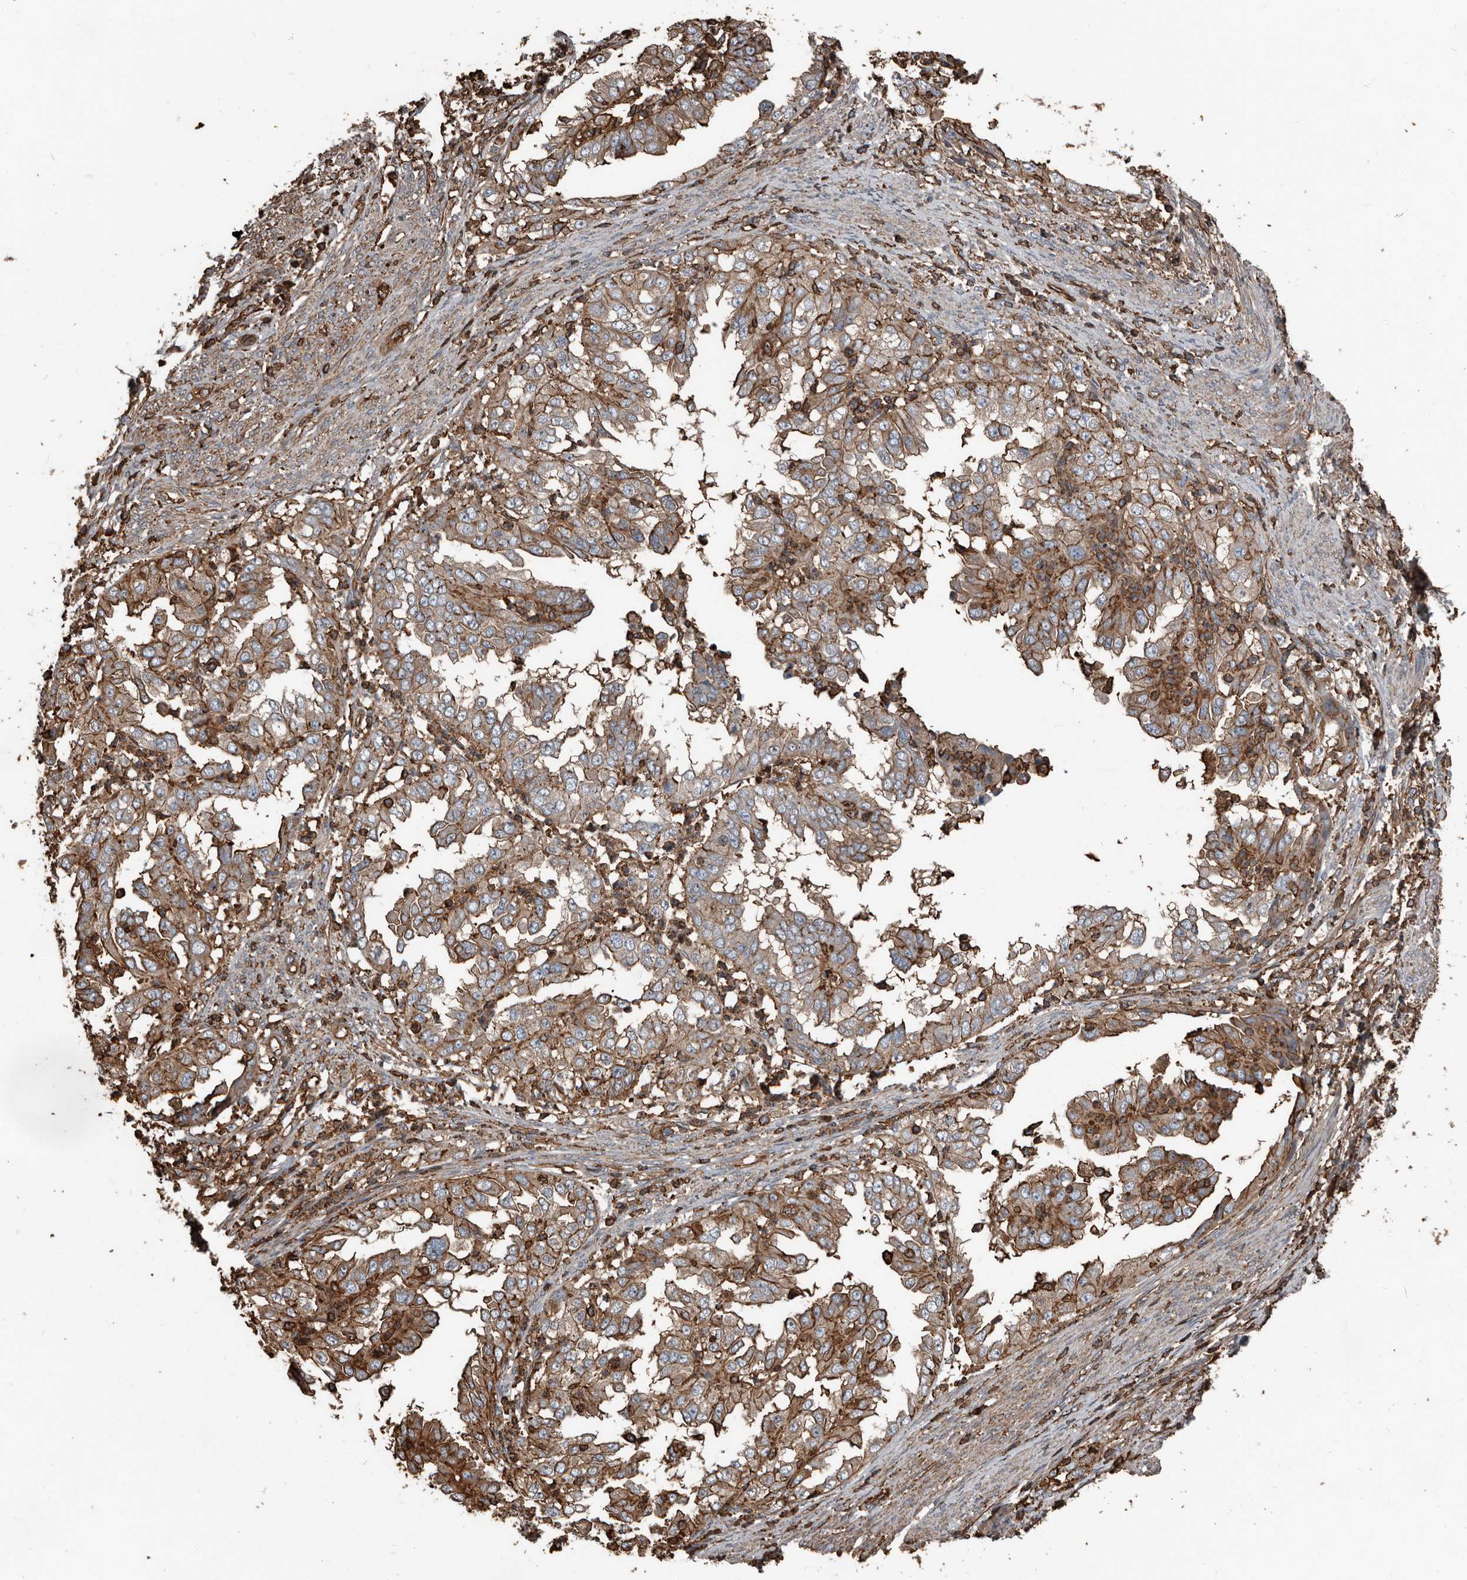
{"staining": {"intensity": "moderate", "quantity": "25%-75%", "location": "cytoplasmic/membranous"}, "tissue": "endometrial cancer", "cell_type": "Tumor cells", "image_type": "cancer", "snomed": [{"axis": "morphology", "description": "Adenocarcinoma, NOS"}, {"axis": "topography", "description": "Endometrium"}], "caption": "High-power microscopy captured an IHC photomicrograph of adenocarcinoma (endometrial), revealing moderate cytoplasmic/membranous staining in about 25%-75% of tumor cells.", "gene": "DENND6B", "patient": {"sex": "female", "age": 85}}